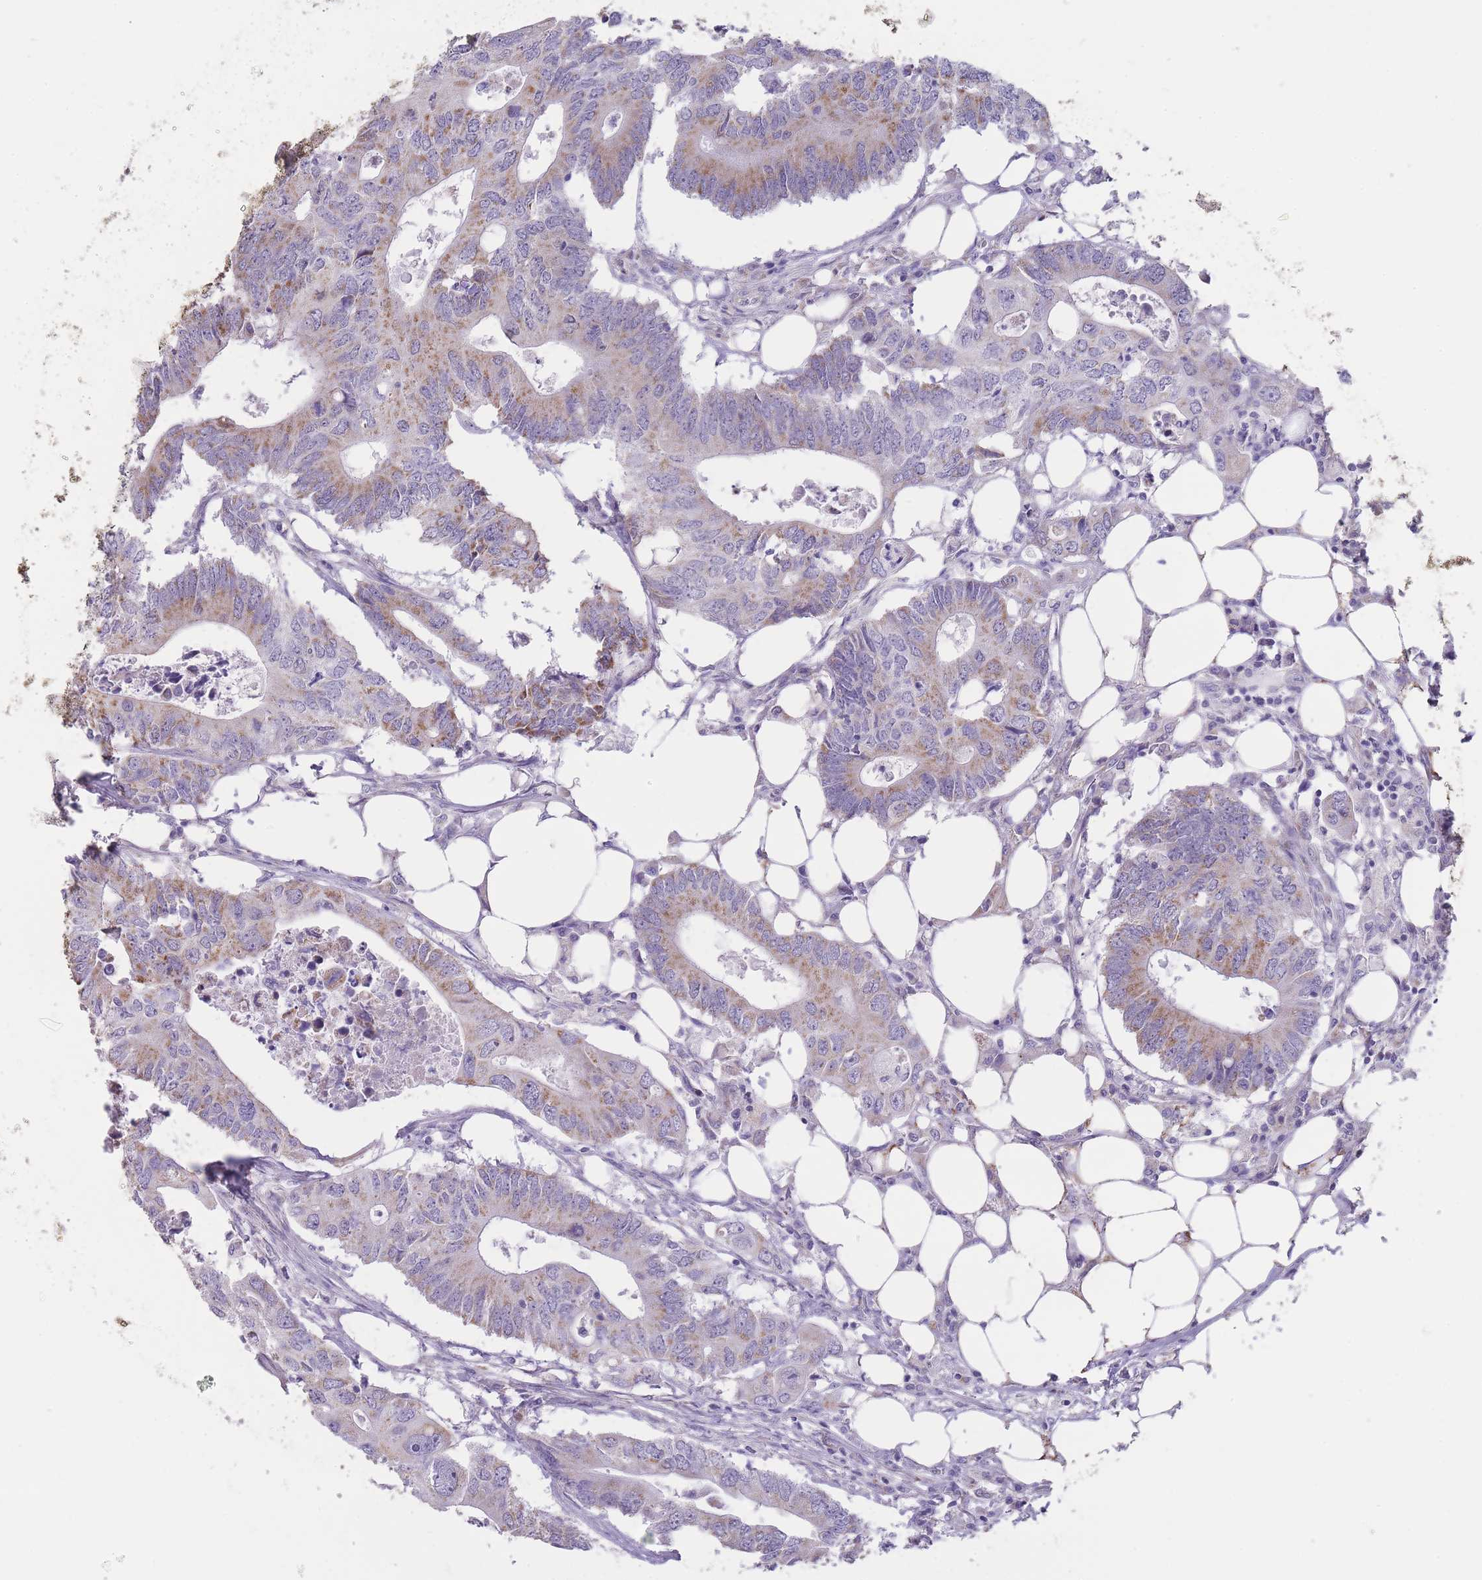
{"staining": {"intensity": "moderate", "quantity": "25%-75%", "location": "cytoplasmic/membranous"}, "tissue": "colorectal cancer", "cell_type": "Tumor cells", "image_type": "cancer", "snomed": [{"axis": "morphology", "description": "Adenocarcinoma, NOS"}, {"axis": "topography", "description": "Colon"}], "caption": "A brown stain highlights moderate cytoplasmic/membranous expression of a protein in adenocarcinoma (colorectal) tumor cells.", "gene": "ZBTB24", "patient": {"sex": "male", "age": 71}}